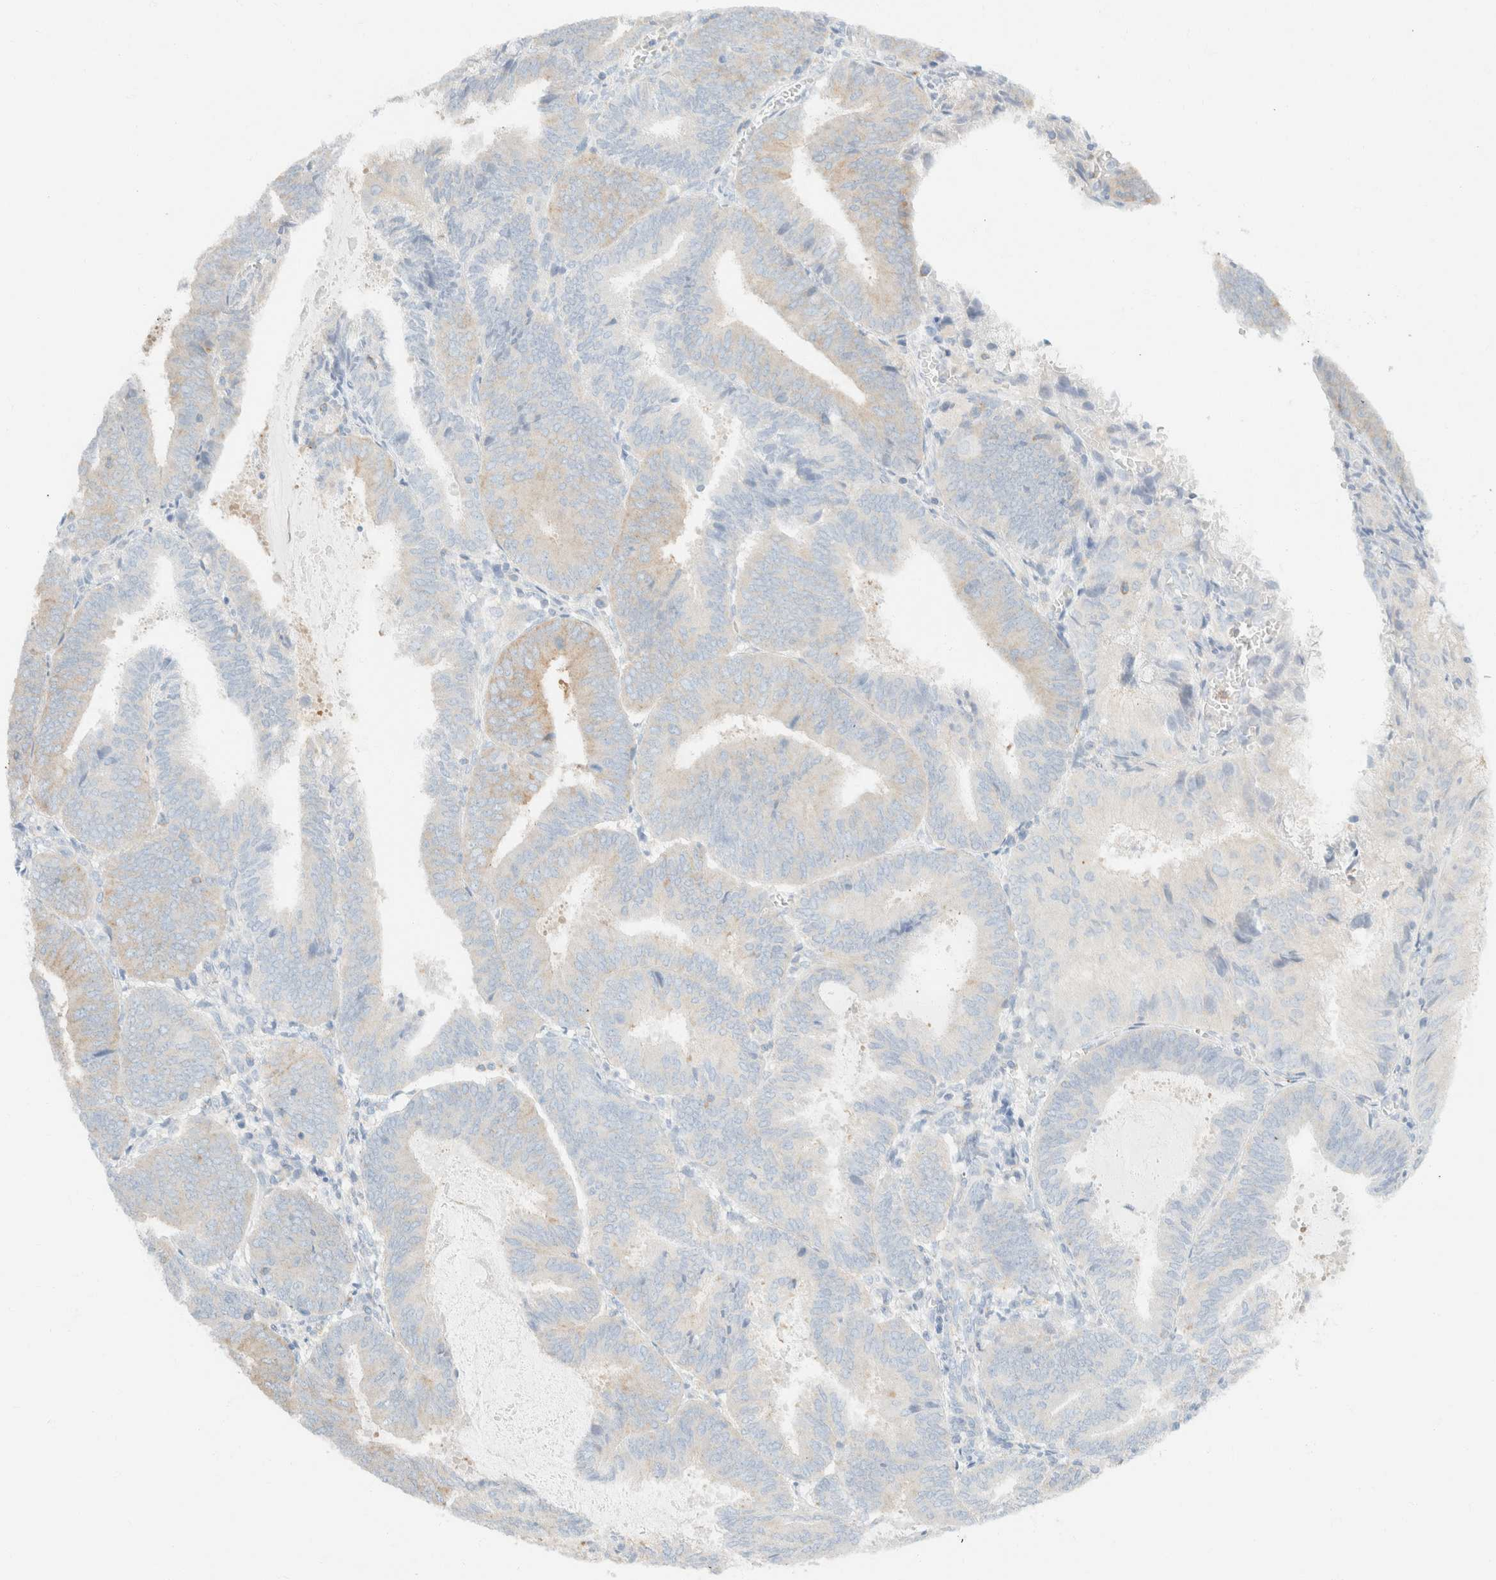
{"staining": {"intensity": "weak", "quantity": "<25%", "location": "cytoplasmic/membranous"}, "tissue": "endometrial cancer", "cell_type": "Tumor cells", "image_type": "cancer", "snomed": [{"axis": "morphology", "description": "Adenocarcinoma, NOS"}, {"axis": "topography", "description": "Endometrium"}], "caption": "The histopathology image shows no staining of tumor cells in endometrial cancer.", "gene": "SH3GLB2", "patient": {"sex": "female", "age": 81}}